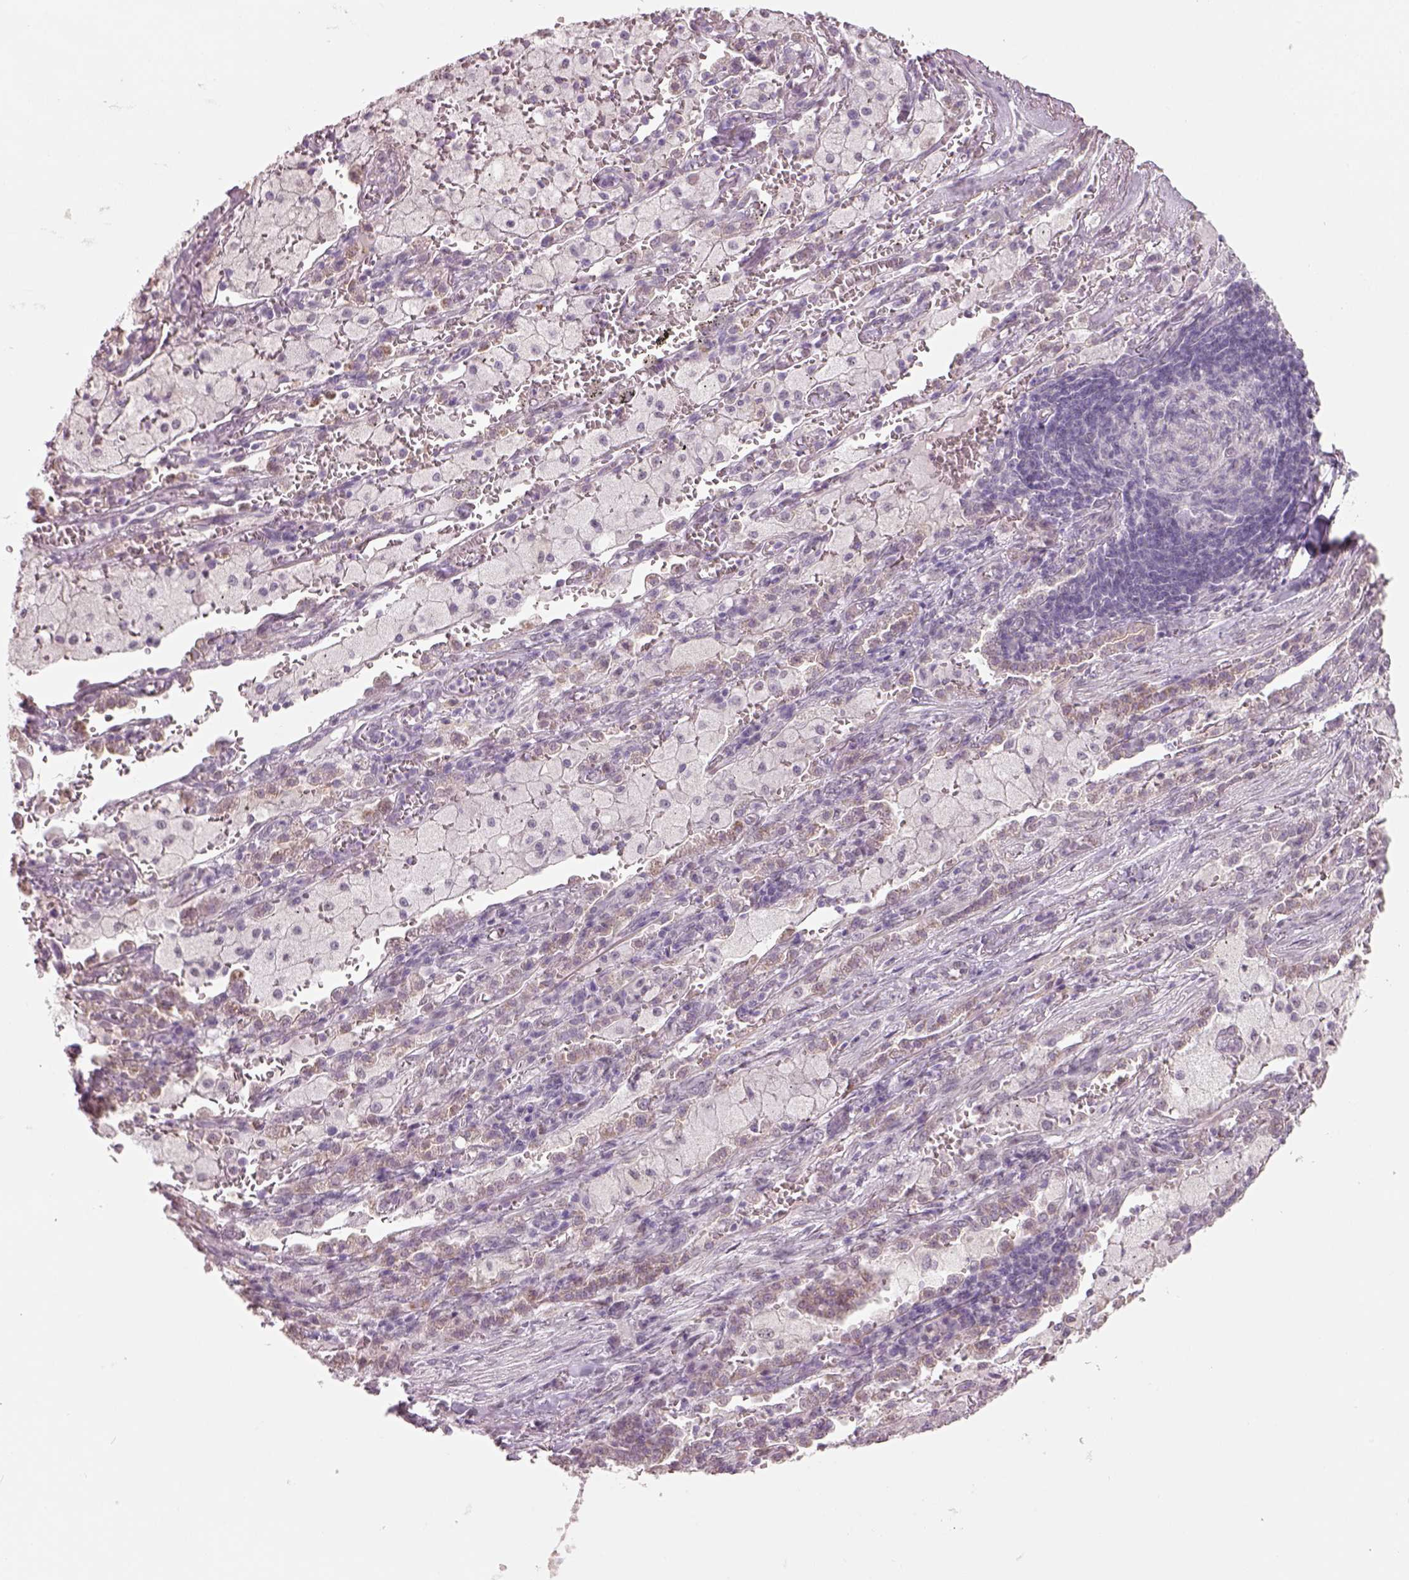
{"staining": {"intensity": "negative", "quantity": "none", "location": "none"}, "tissue": "lung cancer", "cell_type": "Tumor cells", "image_type": "cancer", "snomed": [{"axis": "morphology", "description": "Adenocarcinoma, NOS"}, {"axis": "topography", "description": "Lung"}], "caption": "Human lung cancer stained for a protein using IHC shows no positivity in tumor cells.", "gene": "NAT8", "patient": {"sex": "male", "age": 57}}